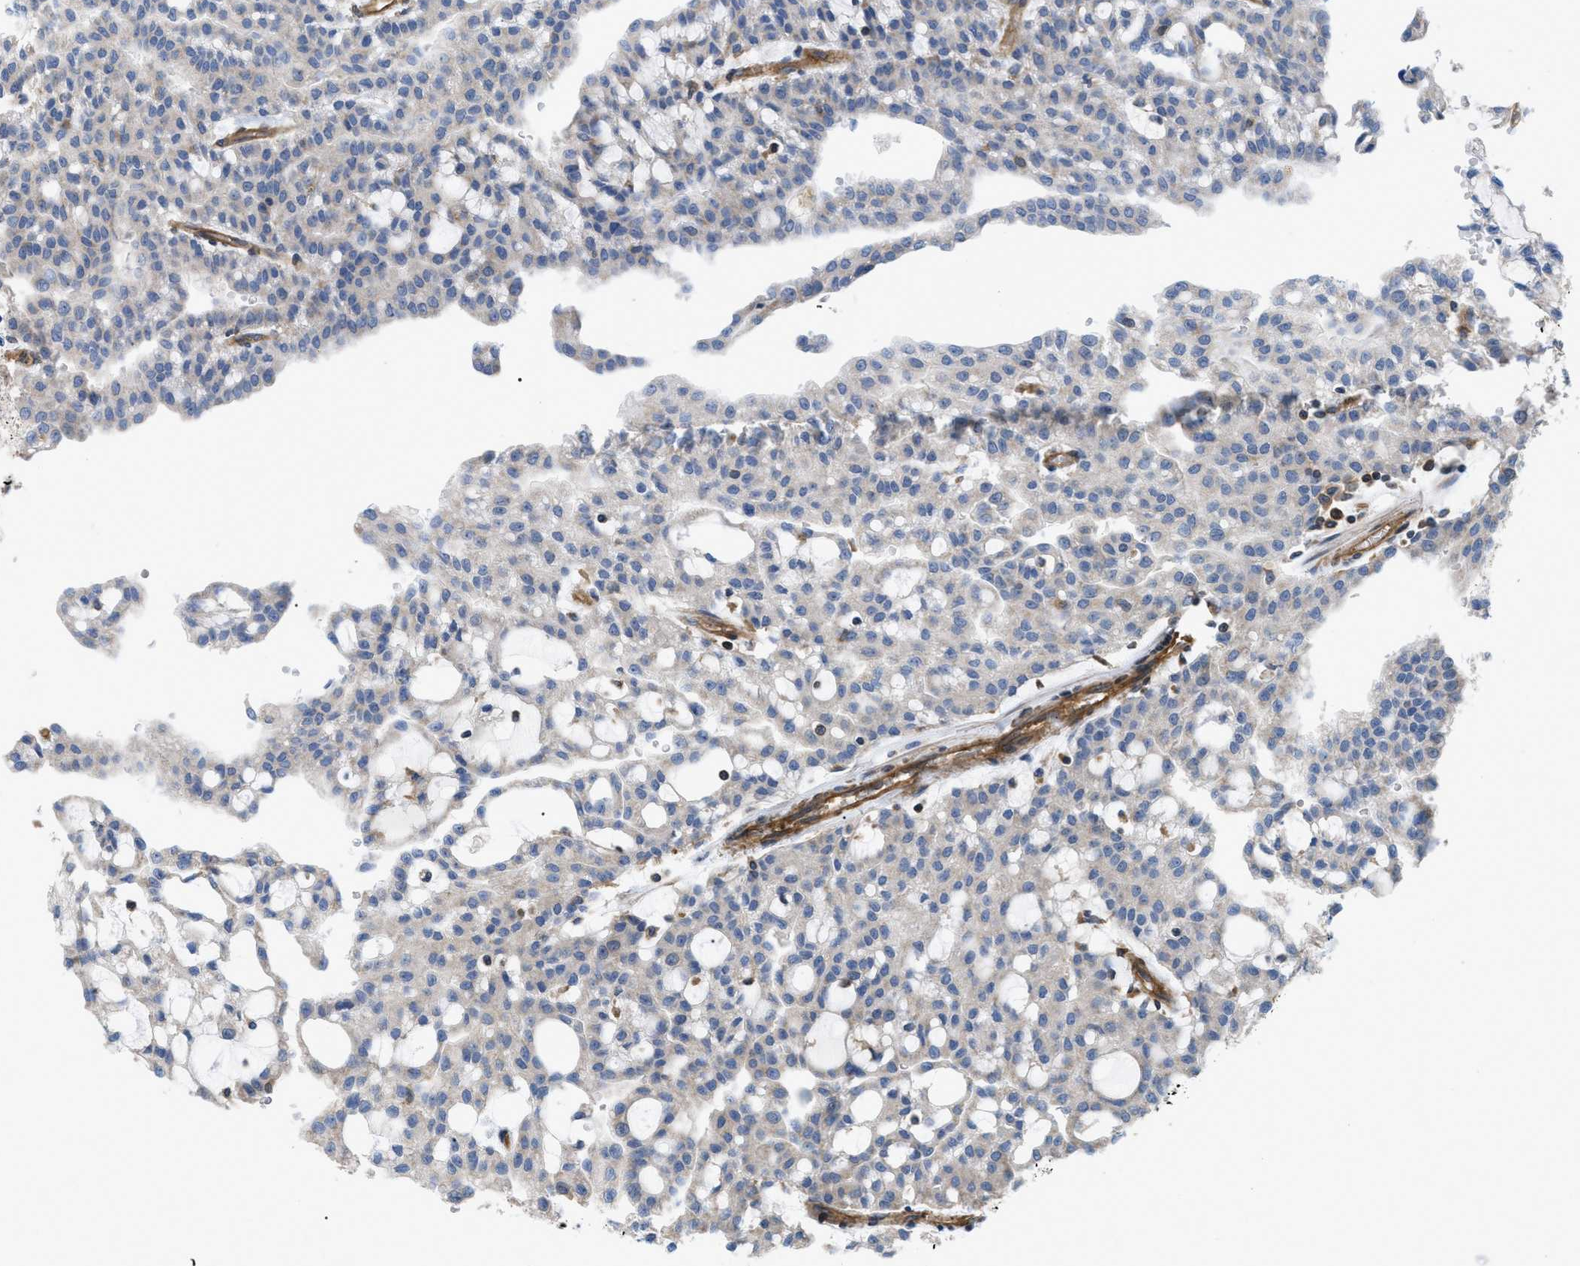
{"staining": {"intensity": "negative", "quantity": "none", "location": "none"}, "tissue": "renal cancer", "cell_type": "Tumor cells", "image_type": "cancer", "snomed": [{"axis": "morphology", "description": "Adenocarcinoma, NOS"}, {"axis": "topography", "description": "Kidney"}], "caption": "Protein analysis of renal cancer demonstrates no significant positivity in tumor cells.", "gene": "ATP2A3", "patient": {"sex": "male", "age": 63}}